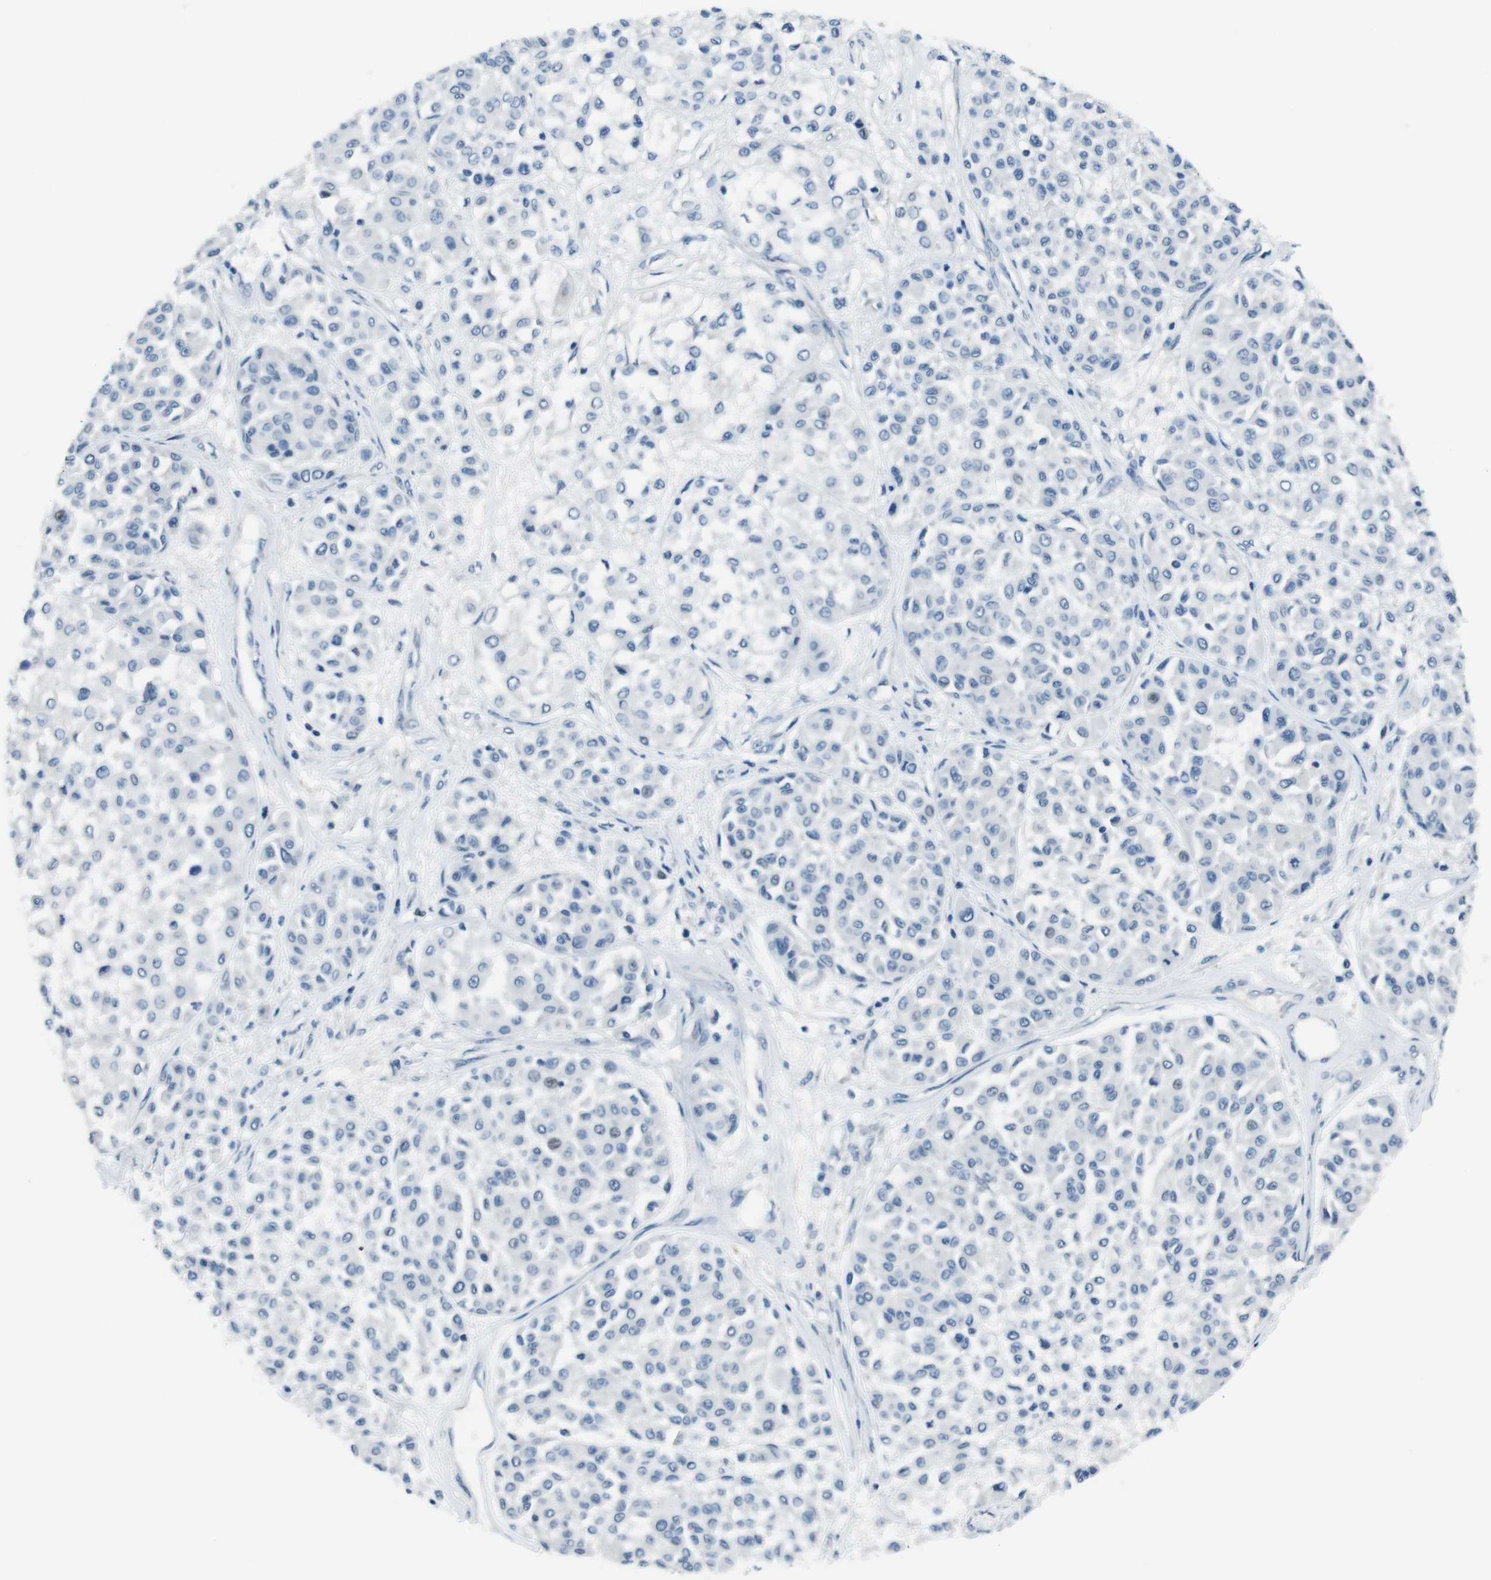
{"staining": {"intensity": "negative", "quantity": "none", "location": "none"}, "tissue": "melanoma", "cell_type": "Tumor cells", "image_type": "cancer", "snomed": [{"axis": "morphology", "description": "Malignant melanoma, Metastatic site"}, {"axis": "topography", "description": "Soft tissue"}], "caption": "There is no significant staining in tumor cells of melanoma.", "gene": "HRH2", "patient": {"sex": "male", "age": 41}}